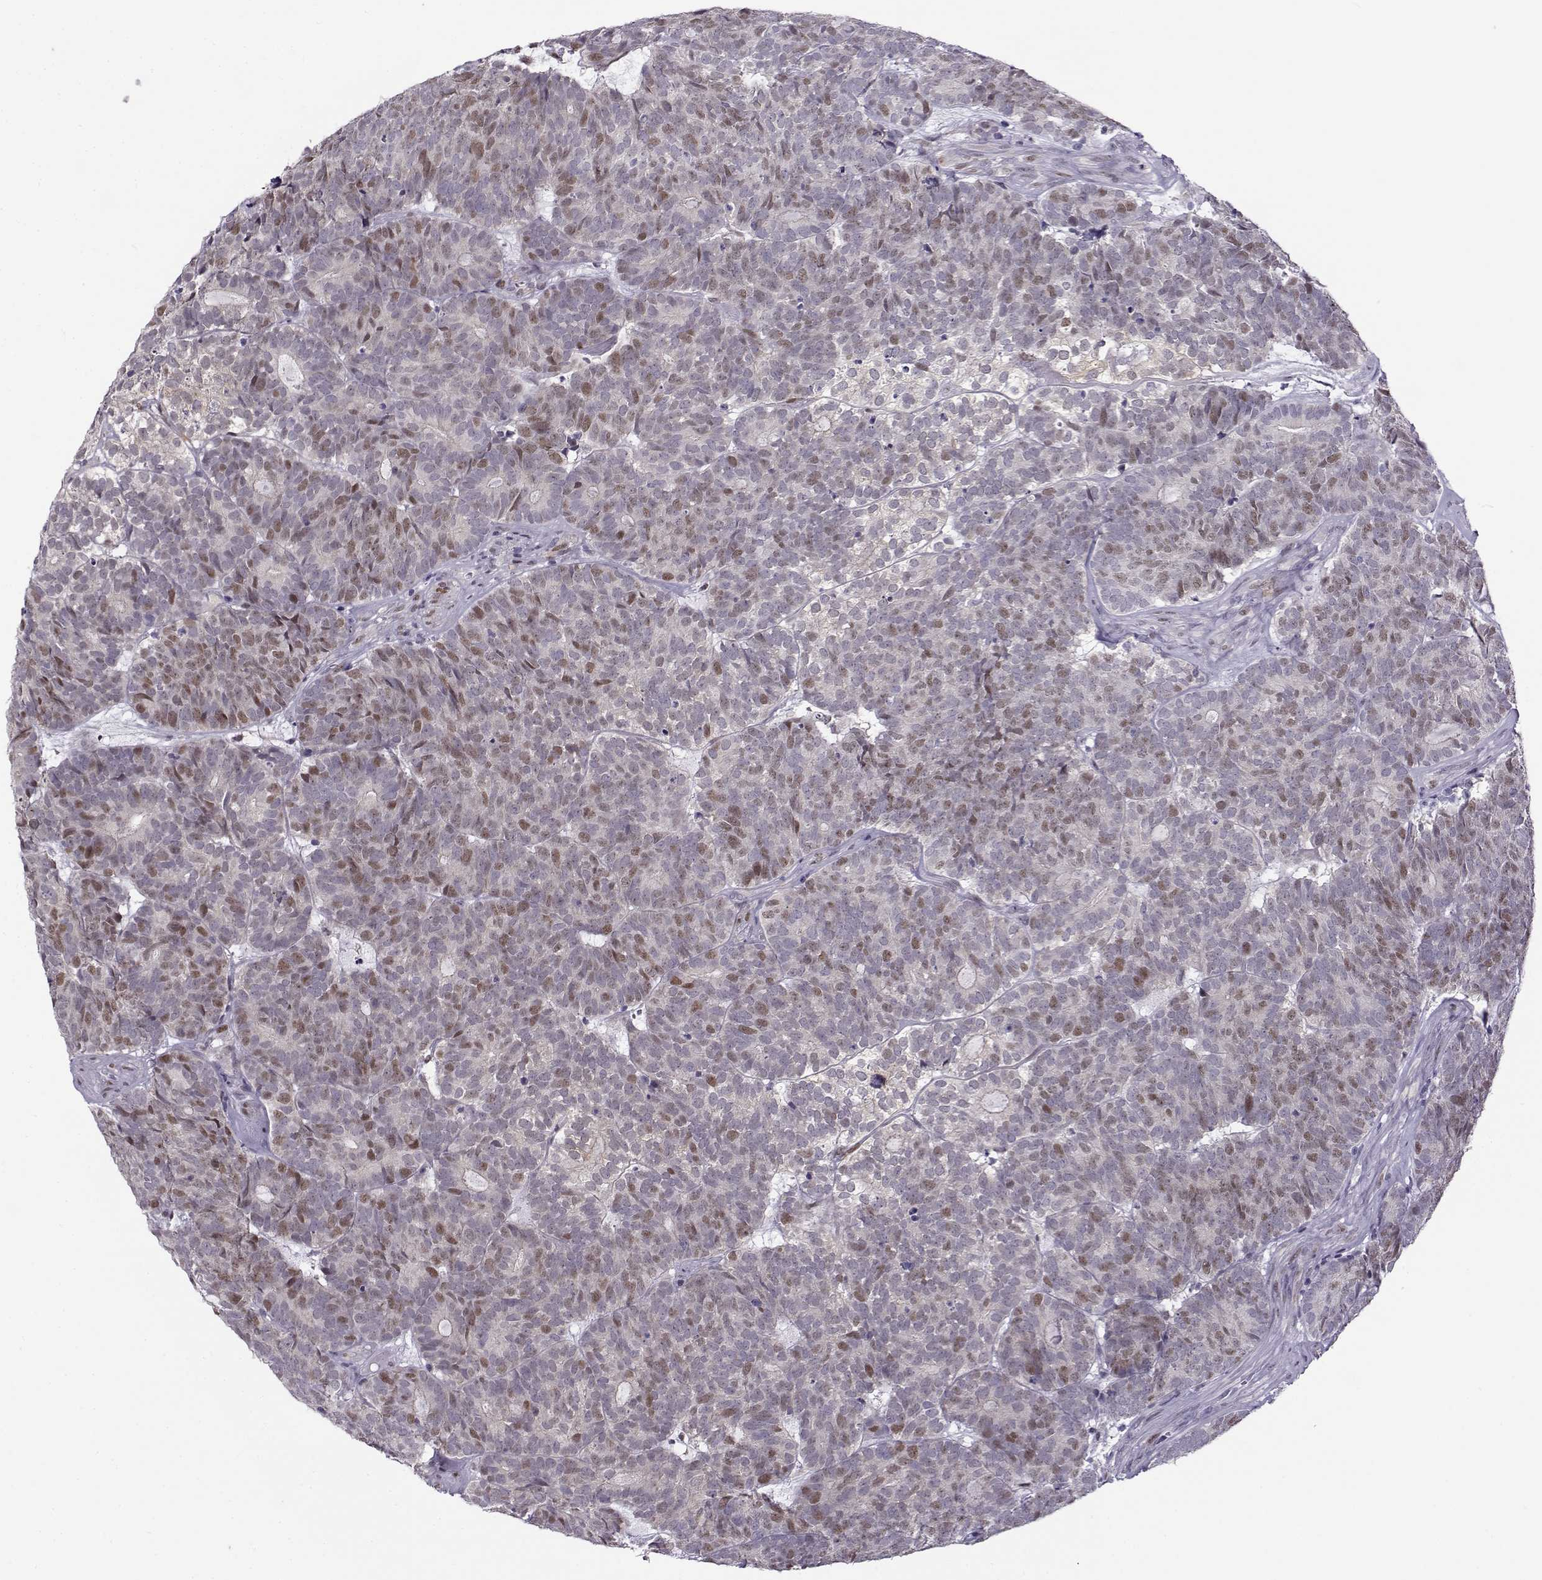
{"staining": {"intensity": "weak", "quantity": "25%-75%", "location": "nuclear"}, "tissue": "head and neck cancer", "cell_type": "Tumor cells", "image_type": "cancer", "snomed": [{"axis": "morphology", "description": "Adenocarcinoma, NOS"}, {"axis": "topography", "description": "Head-Neck"}], "caption": "DAB (3,3'-diaminobenzidine) immunohistochemical staining of human adenocarcinoma (head and neck) reveals weak nuclear protein positivity in approximately 25%-75% of tumor cells.", "gene": "BACH1", "patient": {"sex": "female", "age": 81}}